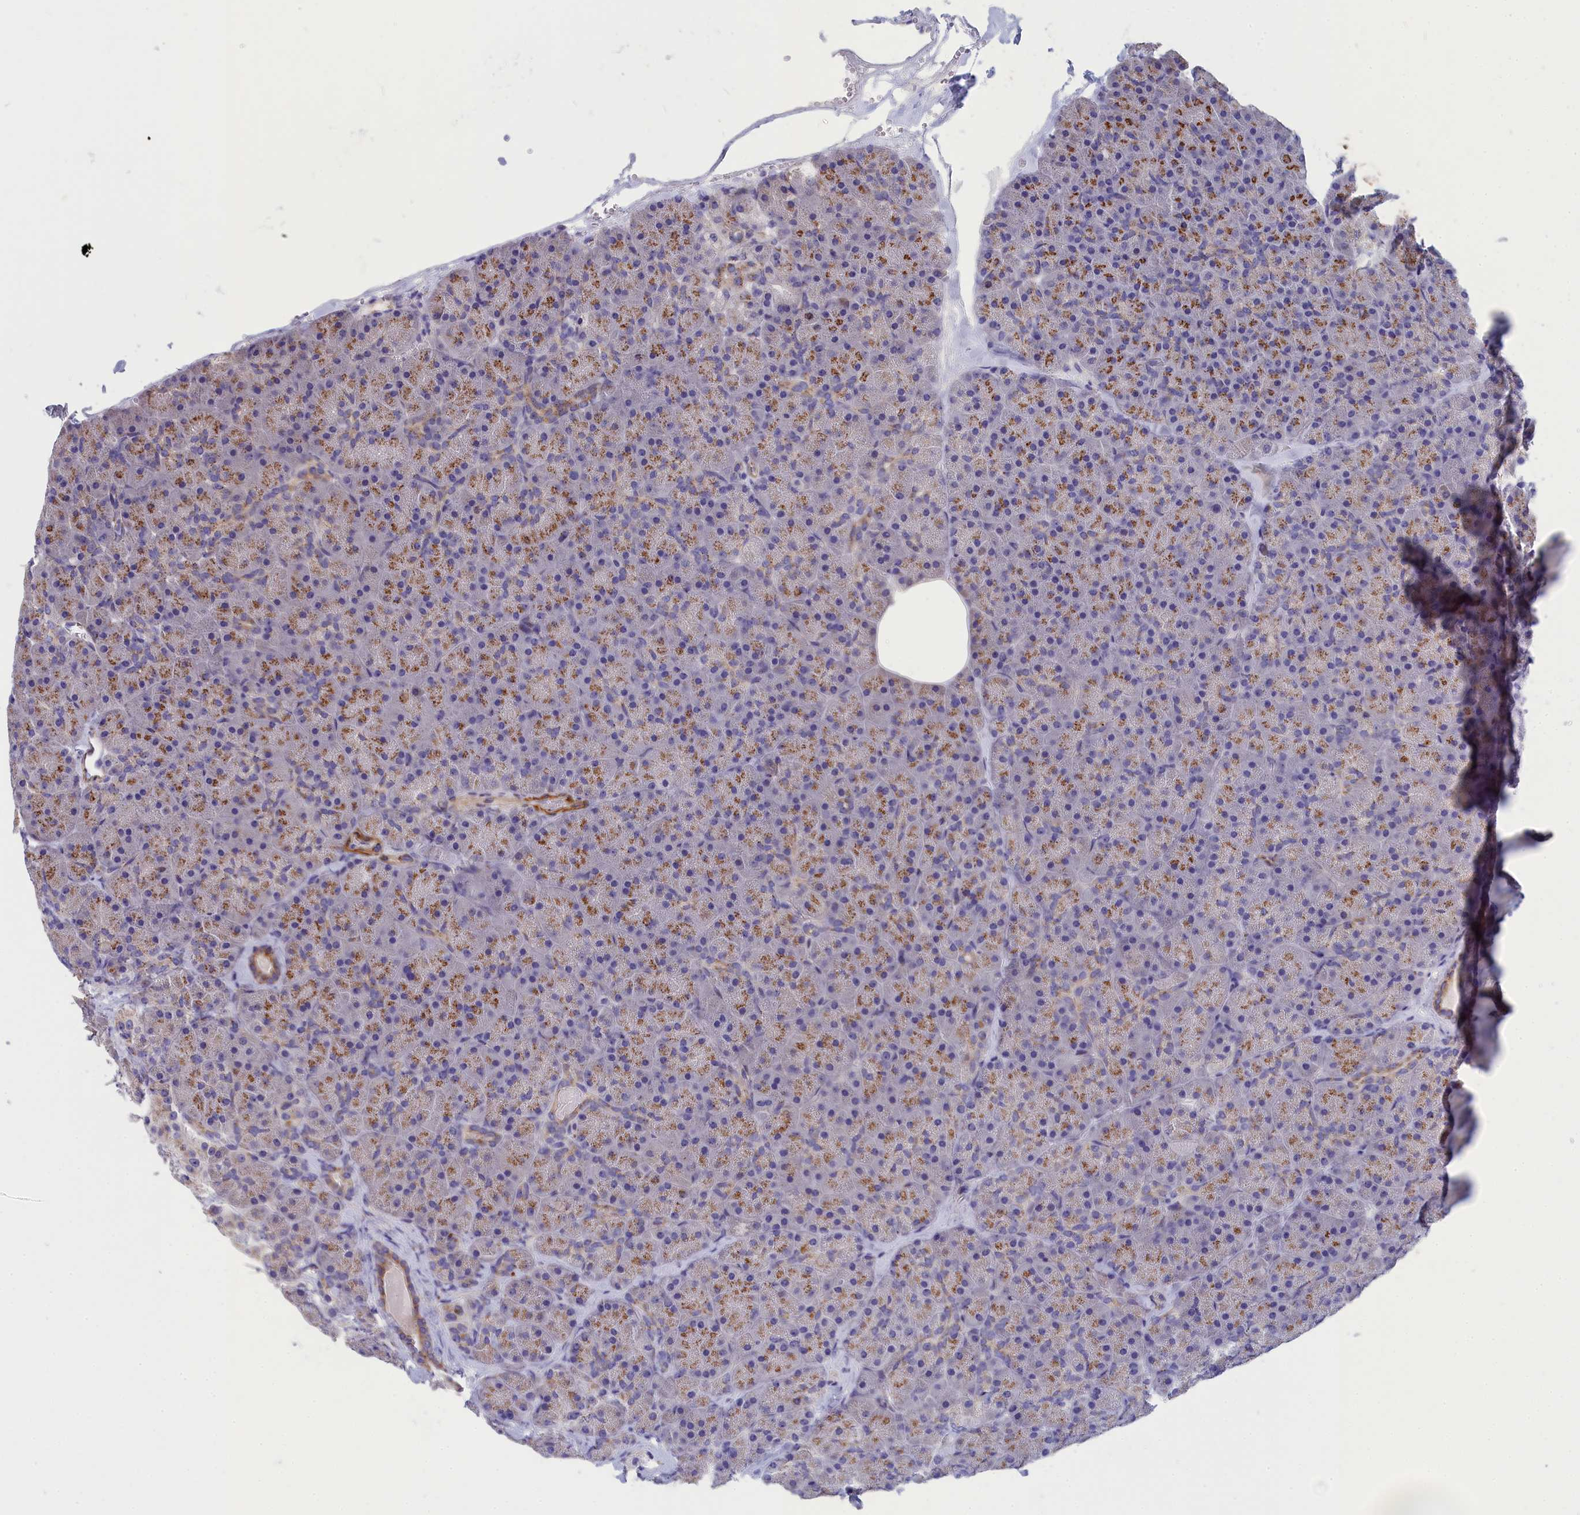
{"staining": {"intensity": "moderate", "quantity": "25%-75%", "location": "cytoplasmic/membranous"}, "tissue": "pancreas", "cell_type": "Exocrine glandular cells", "image_type": "normal", "snomed": [{"axis": "morphology", "description": "Normal tissue, NOS"}, {"axis": "topography", "description": "Pancreas"}], "caption": "This micrograph exhibits benign pancreas stained with immunohistochemistry (IHC) to label a protein in brown. The cytoplasmic/membranous of exocrine glandular cells show moderate positivity for the protein. Nuclei are counter-stained blue.", "gene": "TUBGCP4", "patient": {"sex": "male", "age": 36}}